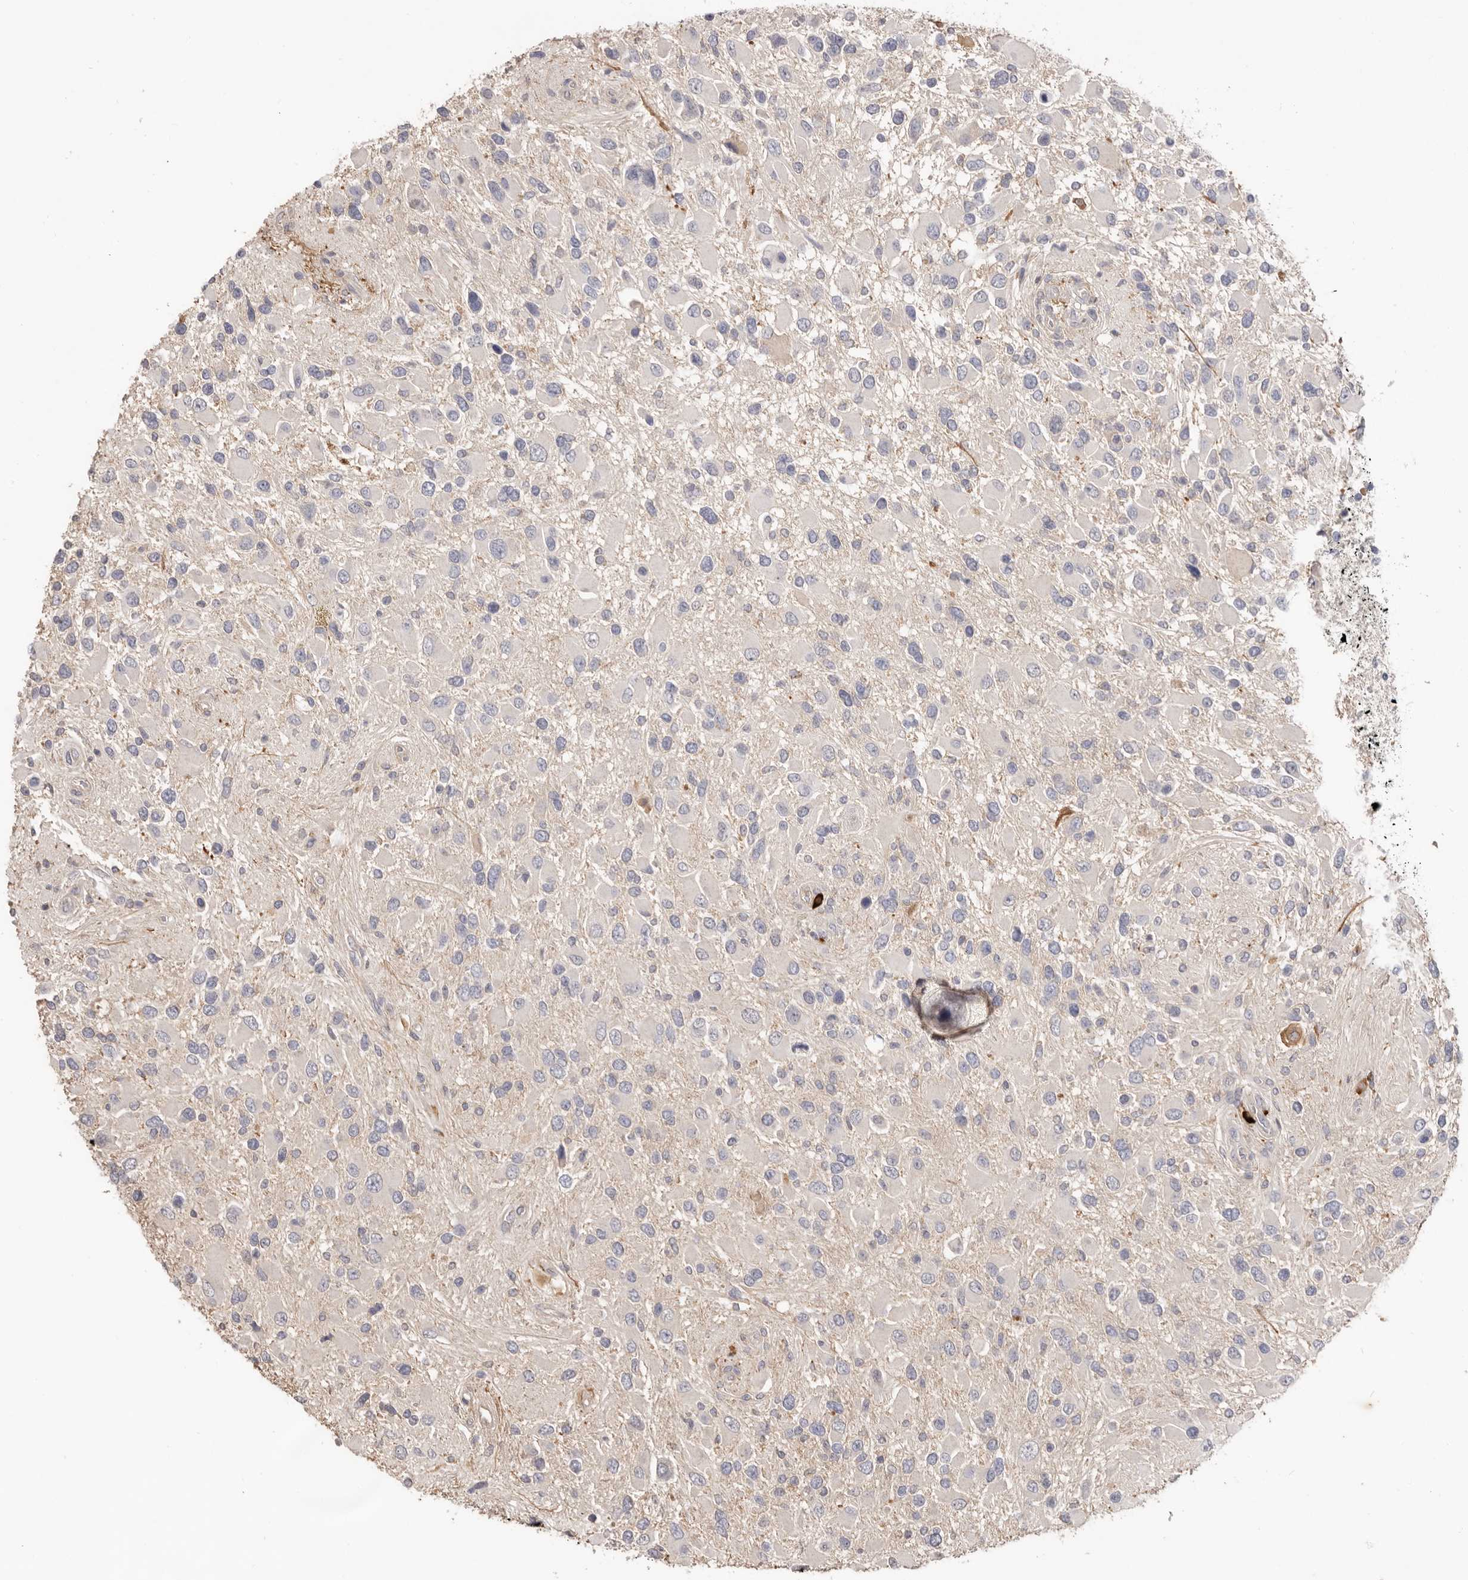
{"staining": {"intensity": "negative", "quantity": "none", "location": "none"}, "tissue": "glioma", "cell_type": "Tumor cells", "image_type": "cancer", "snomed": [{"axis": "morphology", "description": "Glioma, malignant, High grade"}, {"axis": "topography", "description": "Brain"}], "caption": "Glioma stained for a protein using immunohistochemistry displays no expression tumor cells.", "gene": "HCAR2", "patient": {"sex": "male", "age": 53}}